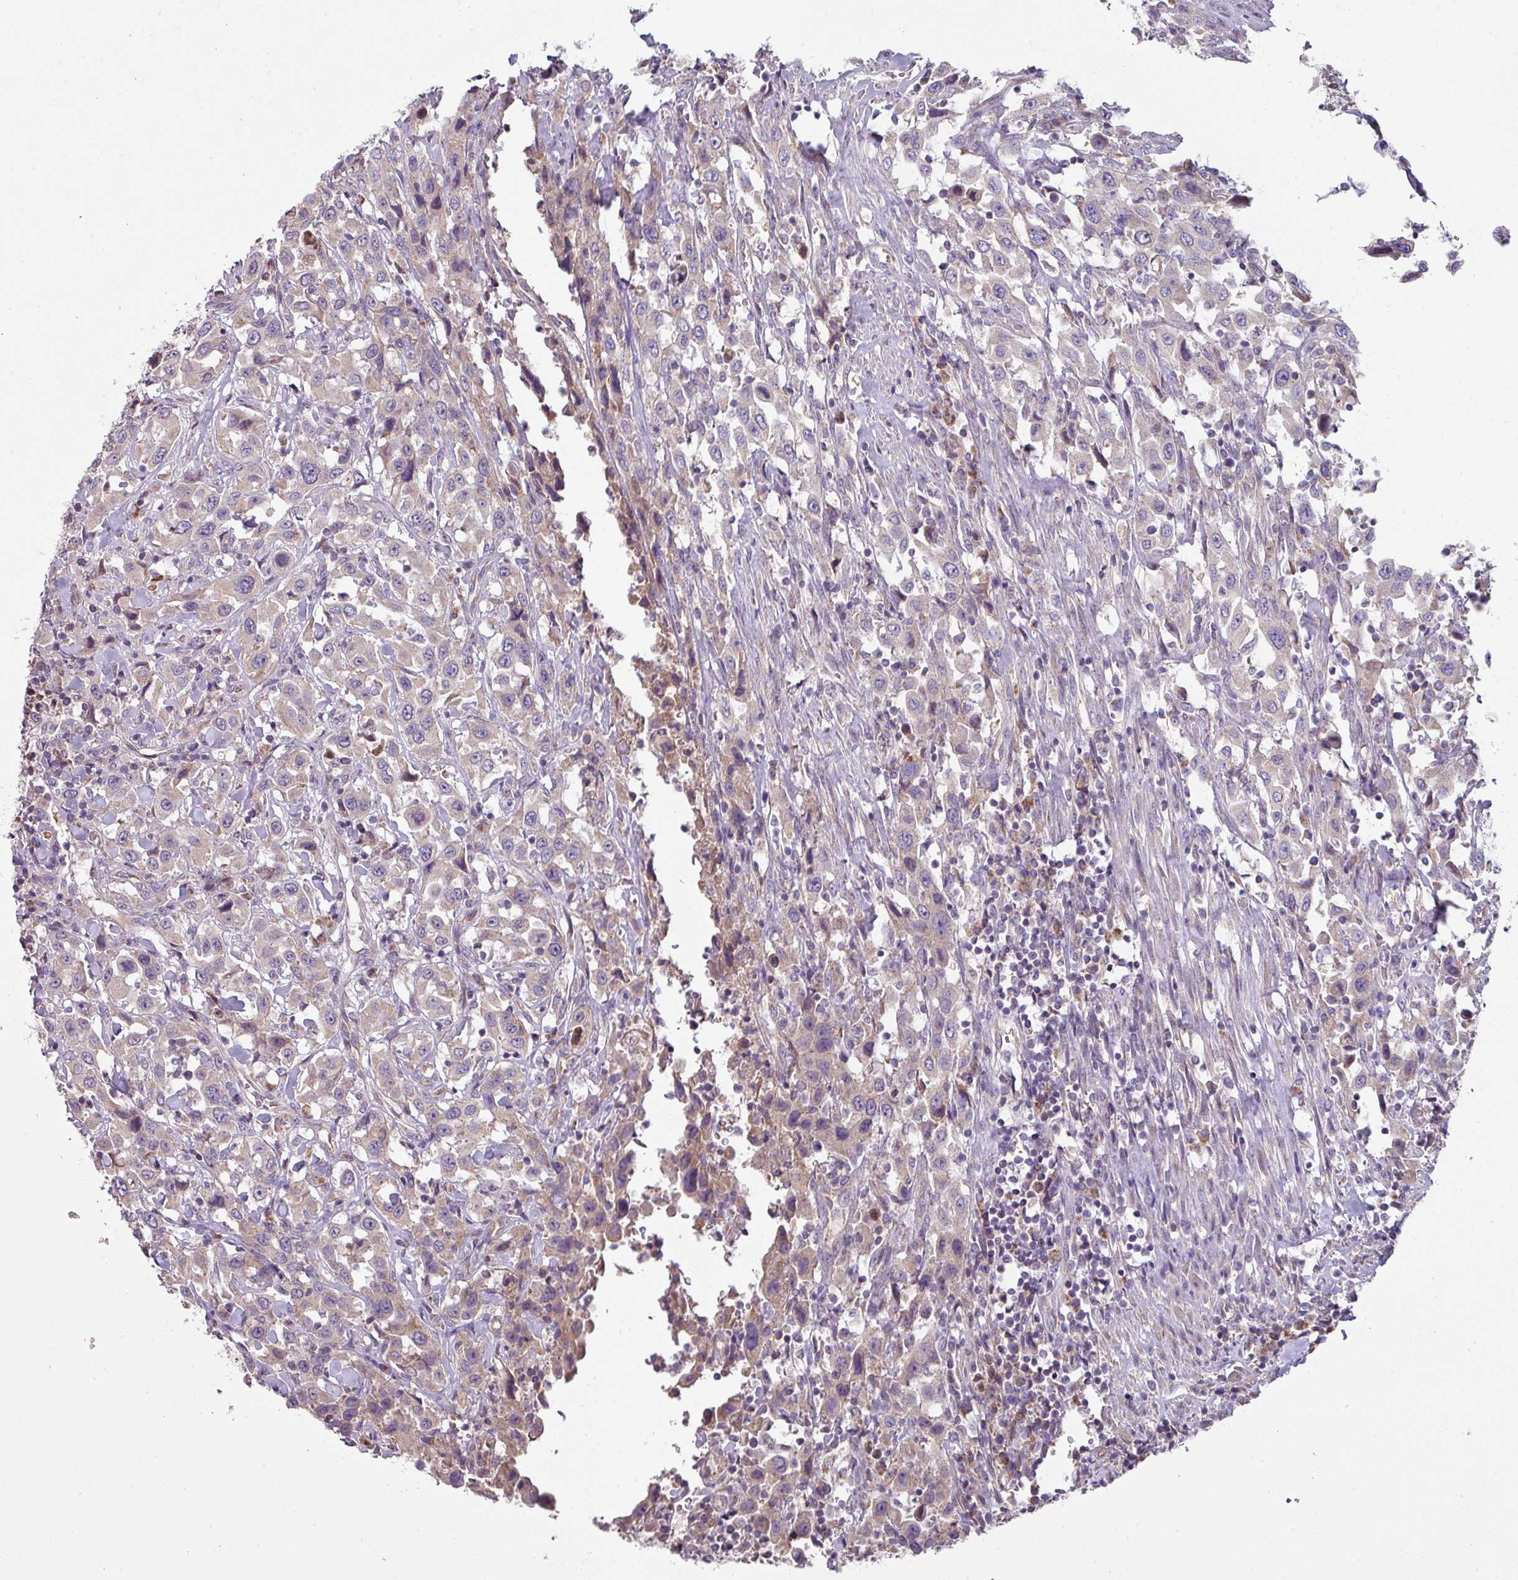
{"staining": {"intensity": "weak", "quantity": "<25%", "location": "cytoplasmic/membranous"}, "tissue": "urothelial cancer", "cell_type": "Tumor cells", "image_type": "cancer", "snomed": [{"axis": "morphology", "description": "Urothelial carcinoma, High grade"}, {"axis": "topography", "description": "Urinary bladder"}], "caption": "High magnification brightfield microscopy of urothelial cancer stained with DAB (brown) and counterstained with hematoxylin (blue): tumor cells show no significant staining.", "gene": "LRRC9", "patient": {"sex": "male", "age": 61}}